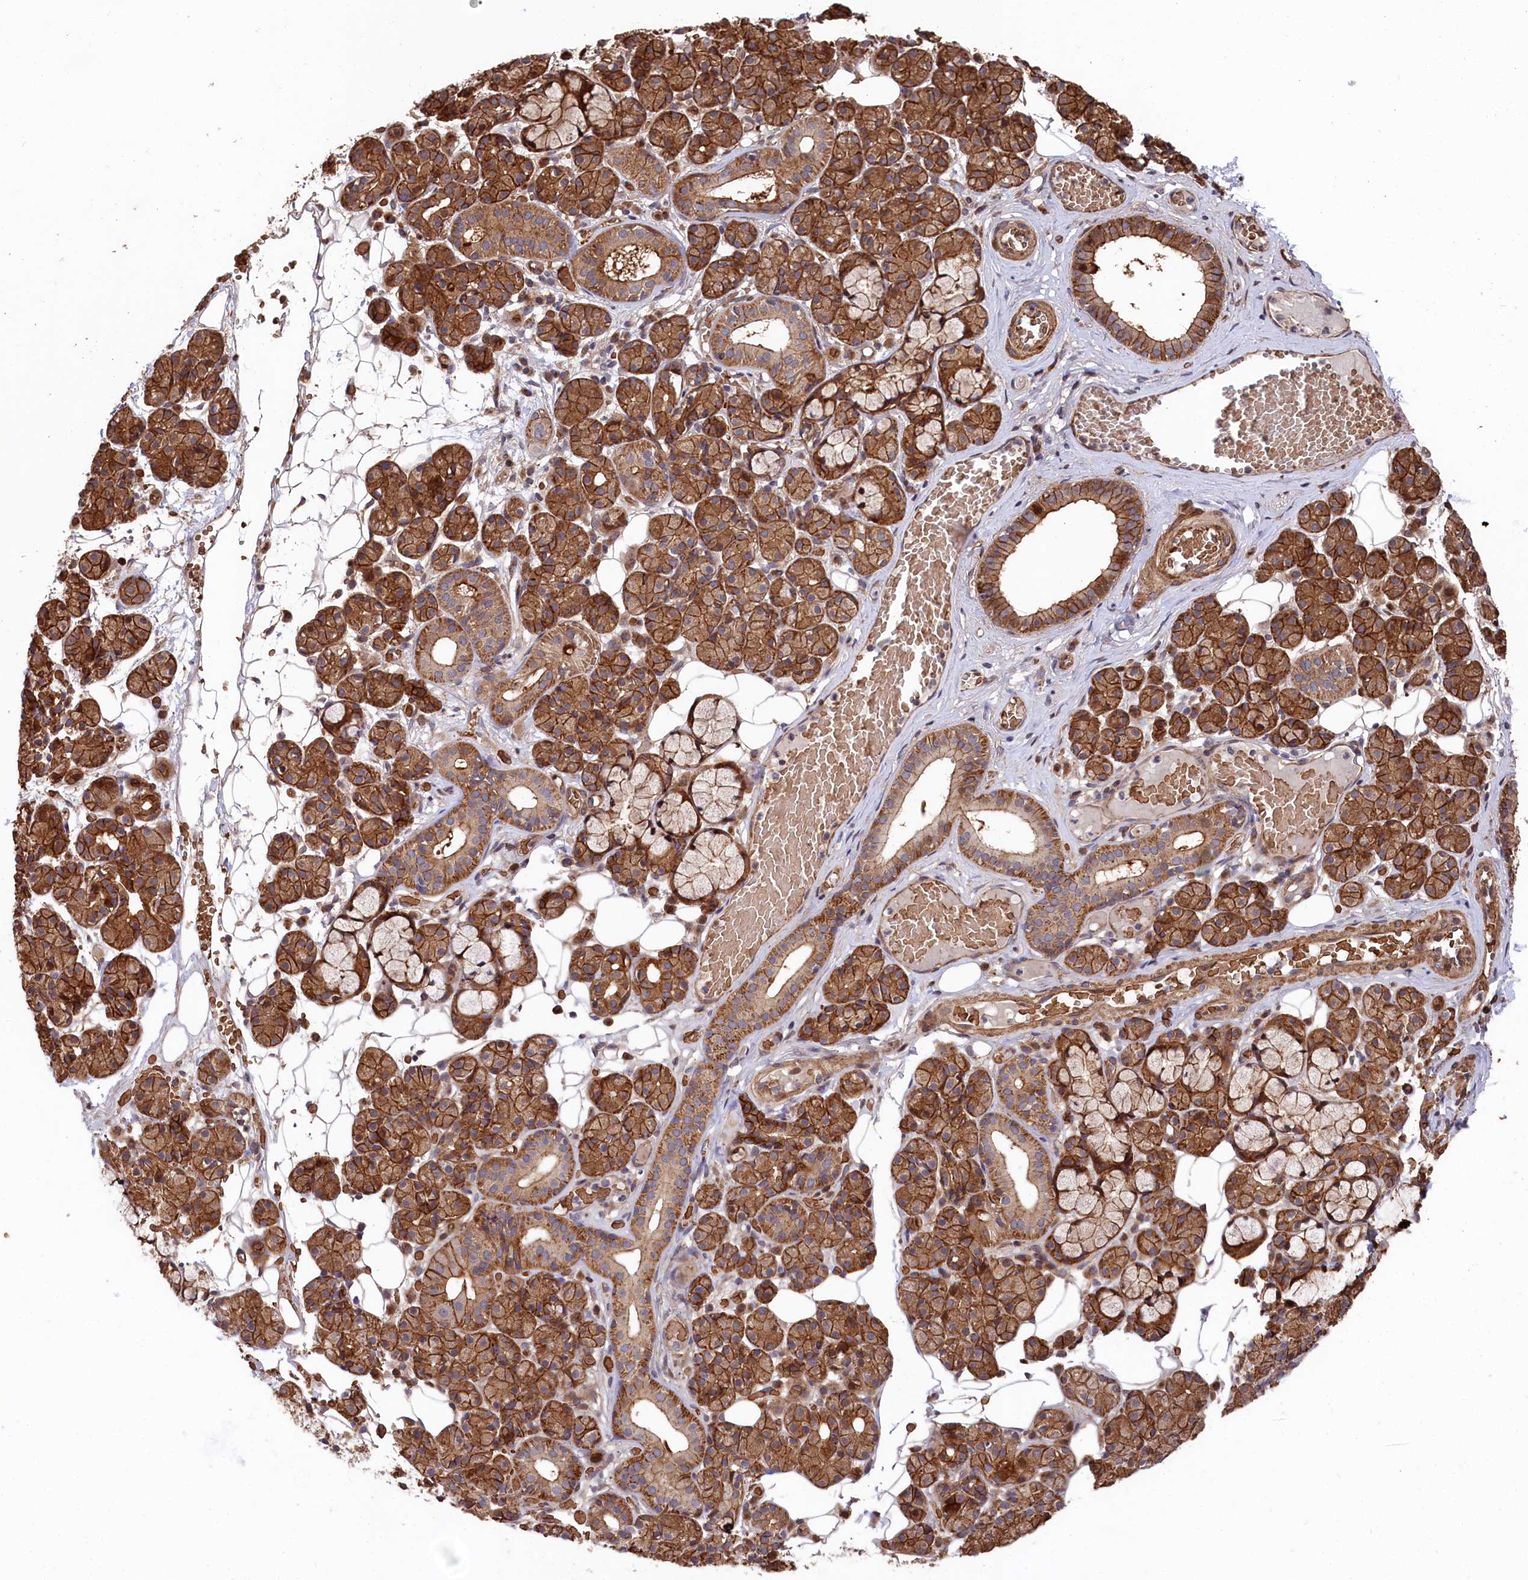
{"staining": {"intensity": "moderate", "quantity": ">75%", "location": "cytoplasmic/membranous"}, "tissue": "salivary gland", "cell_type": "Glandular cells", "image_type": "normal", "snomed": [{"axis": "morphology", "description": "Normal tissue, NOS"}, {"axis": "topography", "description": "Salivary gland"}], "caption": "This photomicrograph exhibits immunohistochemistry staining of normal salivary gland, with medium moderate cytoplasmic/membranous staining in approximately >75% of glandular cells.", "gene": "TNKS1BP1", "patient": {"sex": "male", "age": 63}}